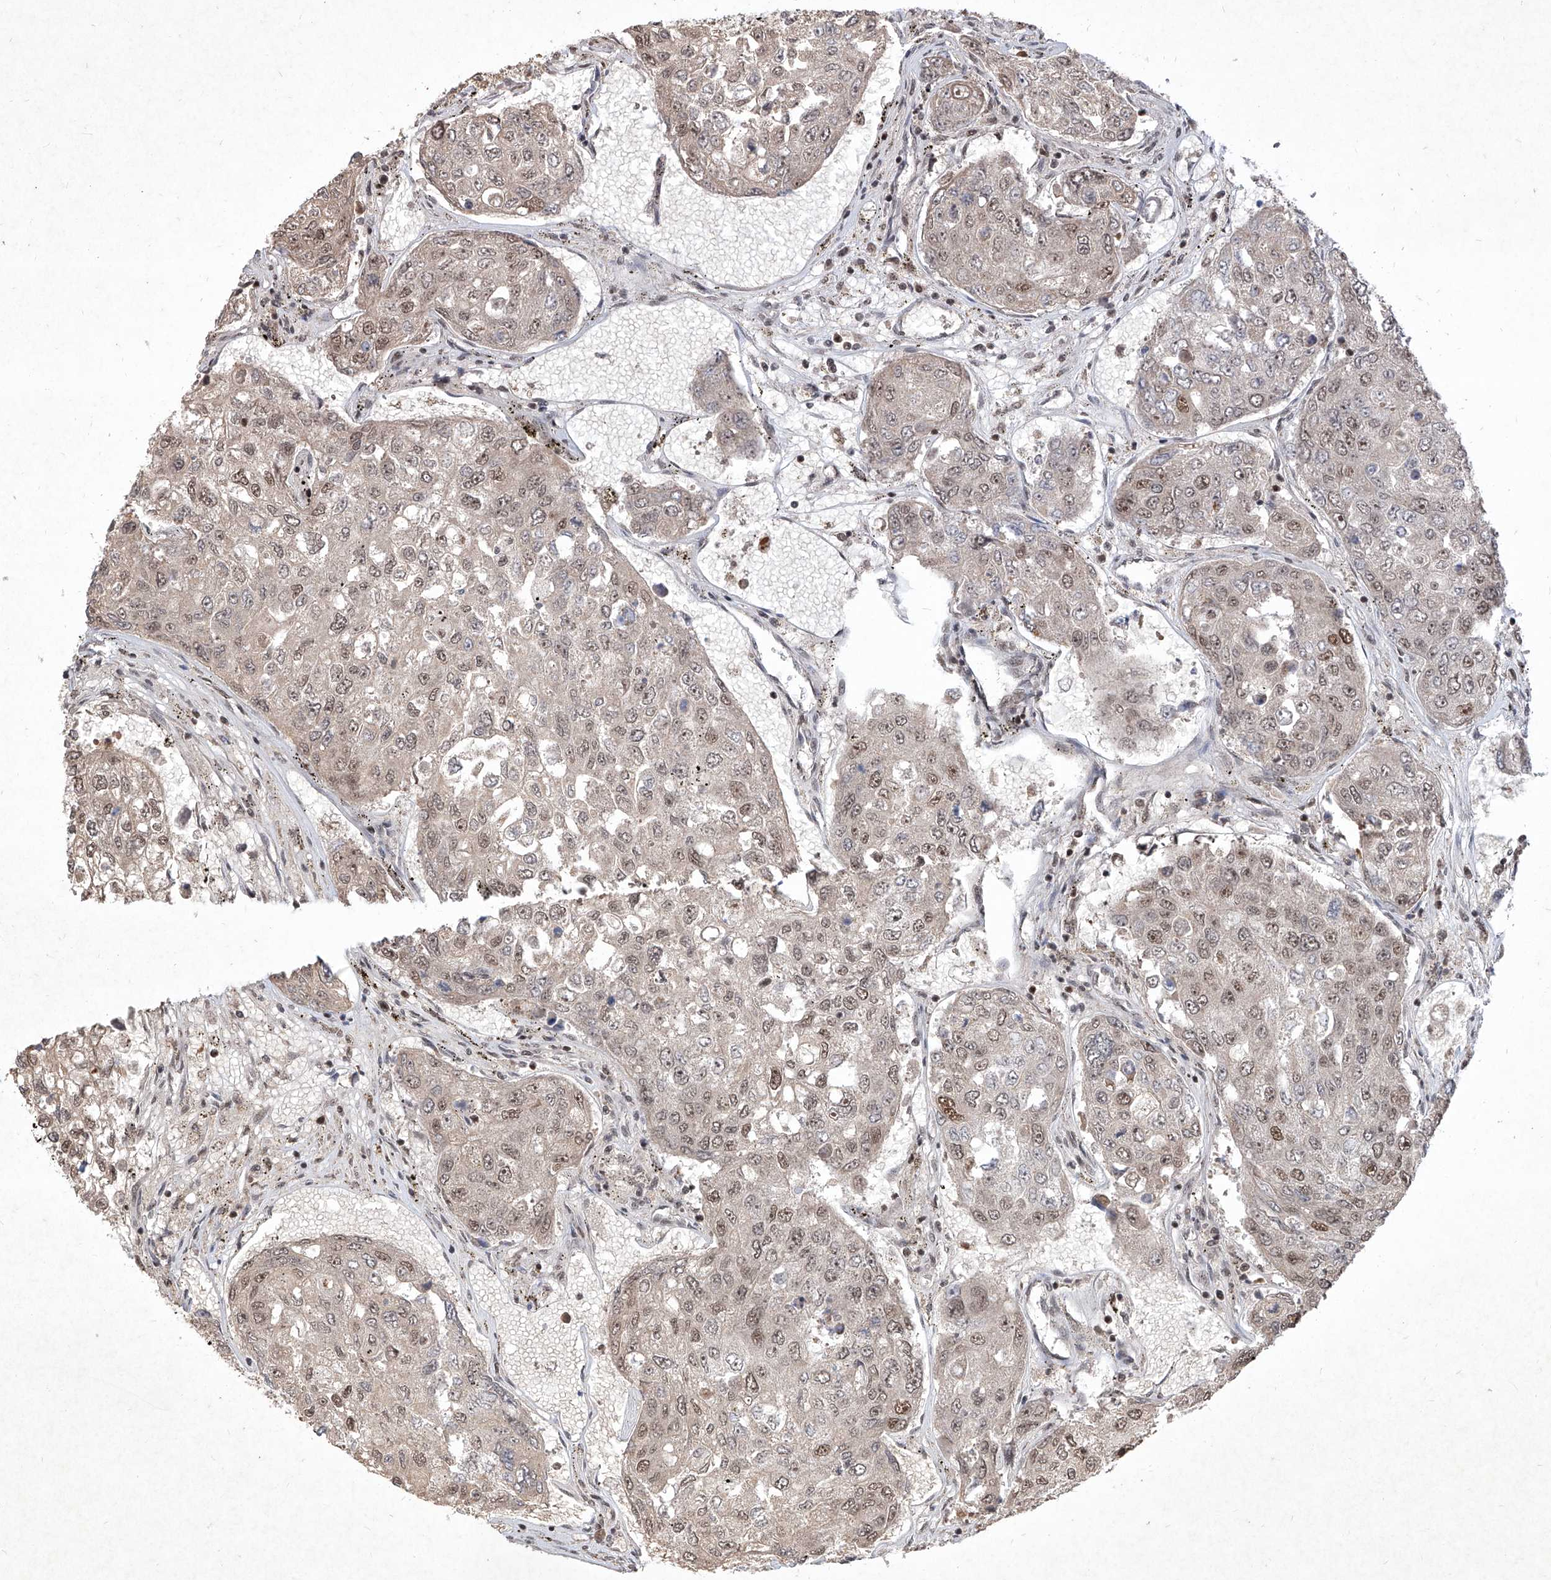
{"staining": {"intensity": "moderate", "quantity": ">75%", "location": "nuclear"}, "tissue": "urothelial cancer", "cell_type": "Tumor cells", "image_type": "cancer", "snomed": [{"axis": "morphology", "description": "Urothelial carcinoma, High grade"}, {"axis": "topography", "description": "Lymph node"}, {"axis": "topography", "description": "Urinary bladder"}], "caption": "About >75% of tumor cells in human urothelial cancer reveal moderate nuclear protein positivity as visualized by brown immunohistochemical staining.", "gene": "IRF2", "patient": {"sex": "male", "age": 51}}